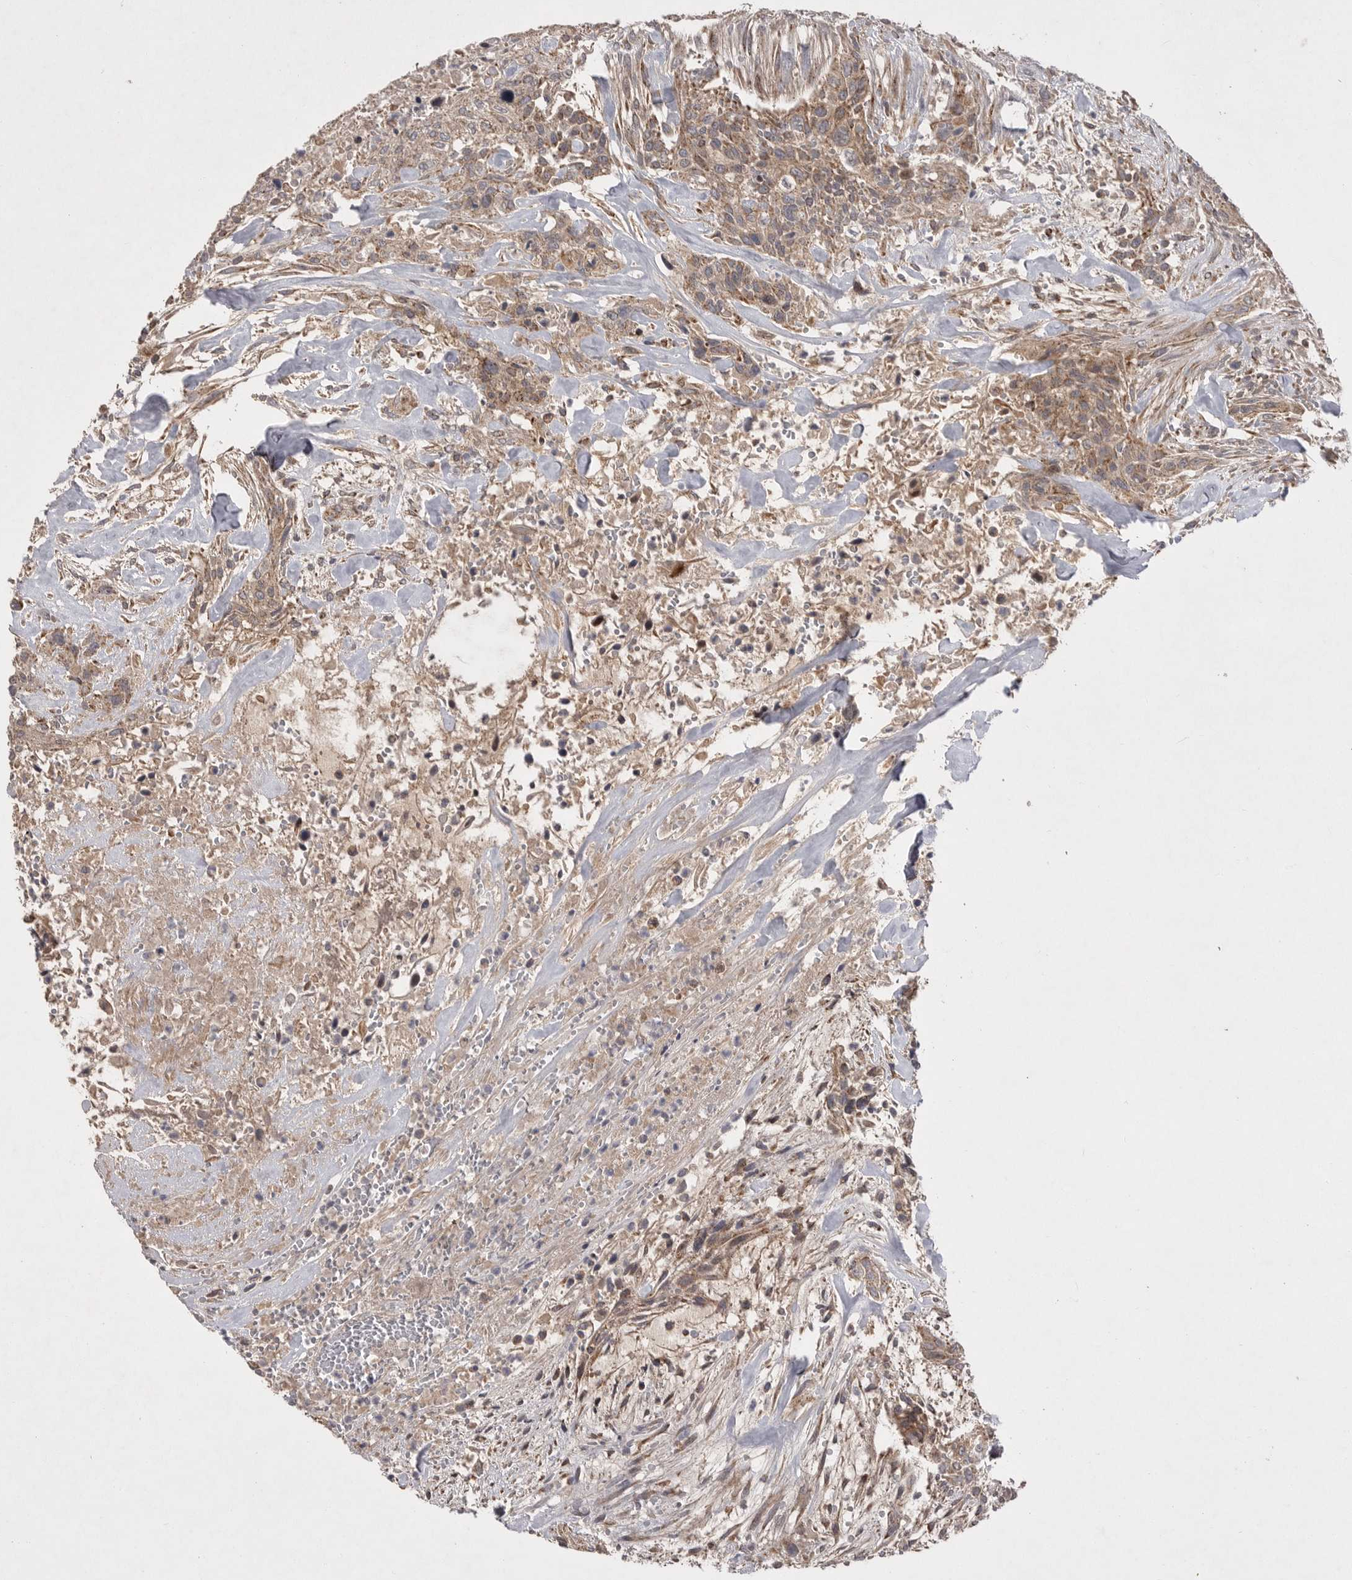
{"staining": {"intensity": "moderate", "quantity": ">75%", "location": "cytoplasmic/membranous"}, "tissue": "urothelial cancer", "cell_type": "Tumor cells", "image_type": "cancer", "snomed": [{"axis": "morphology", "description": "Urothelial carcinoma, High grade"}, {"axis": "topography", "description": "Urinary bladder"}], "caption": "High-magnification brightfield microscopy of urothelial carcinoma (high-grade) stained with DAB (brown) and counterstained with hematoxylin (blue). tumor cells exhibit moderate cytoplasmic/membranous expression is identified in approximately>75% of cells.", "gene": "KYAT3", "patient": {"sex": "male", "age": 35}}